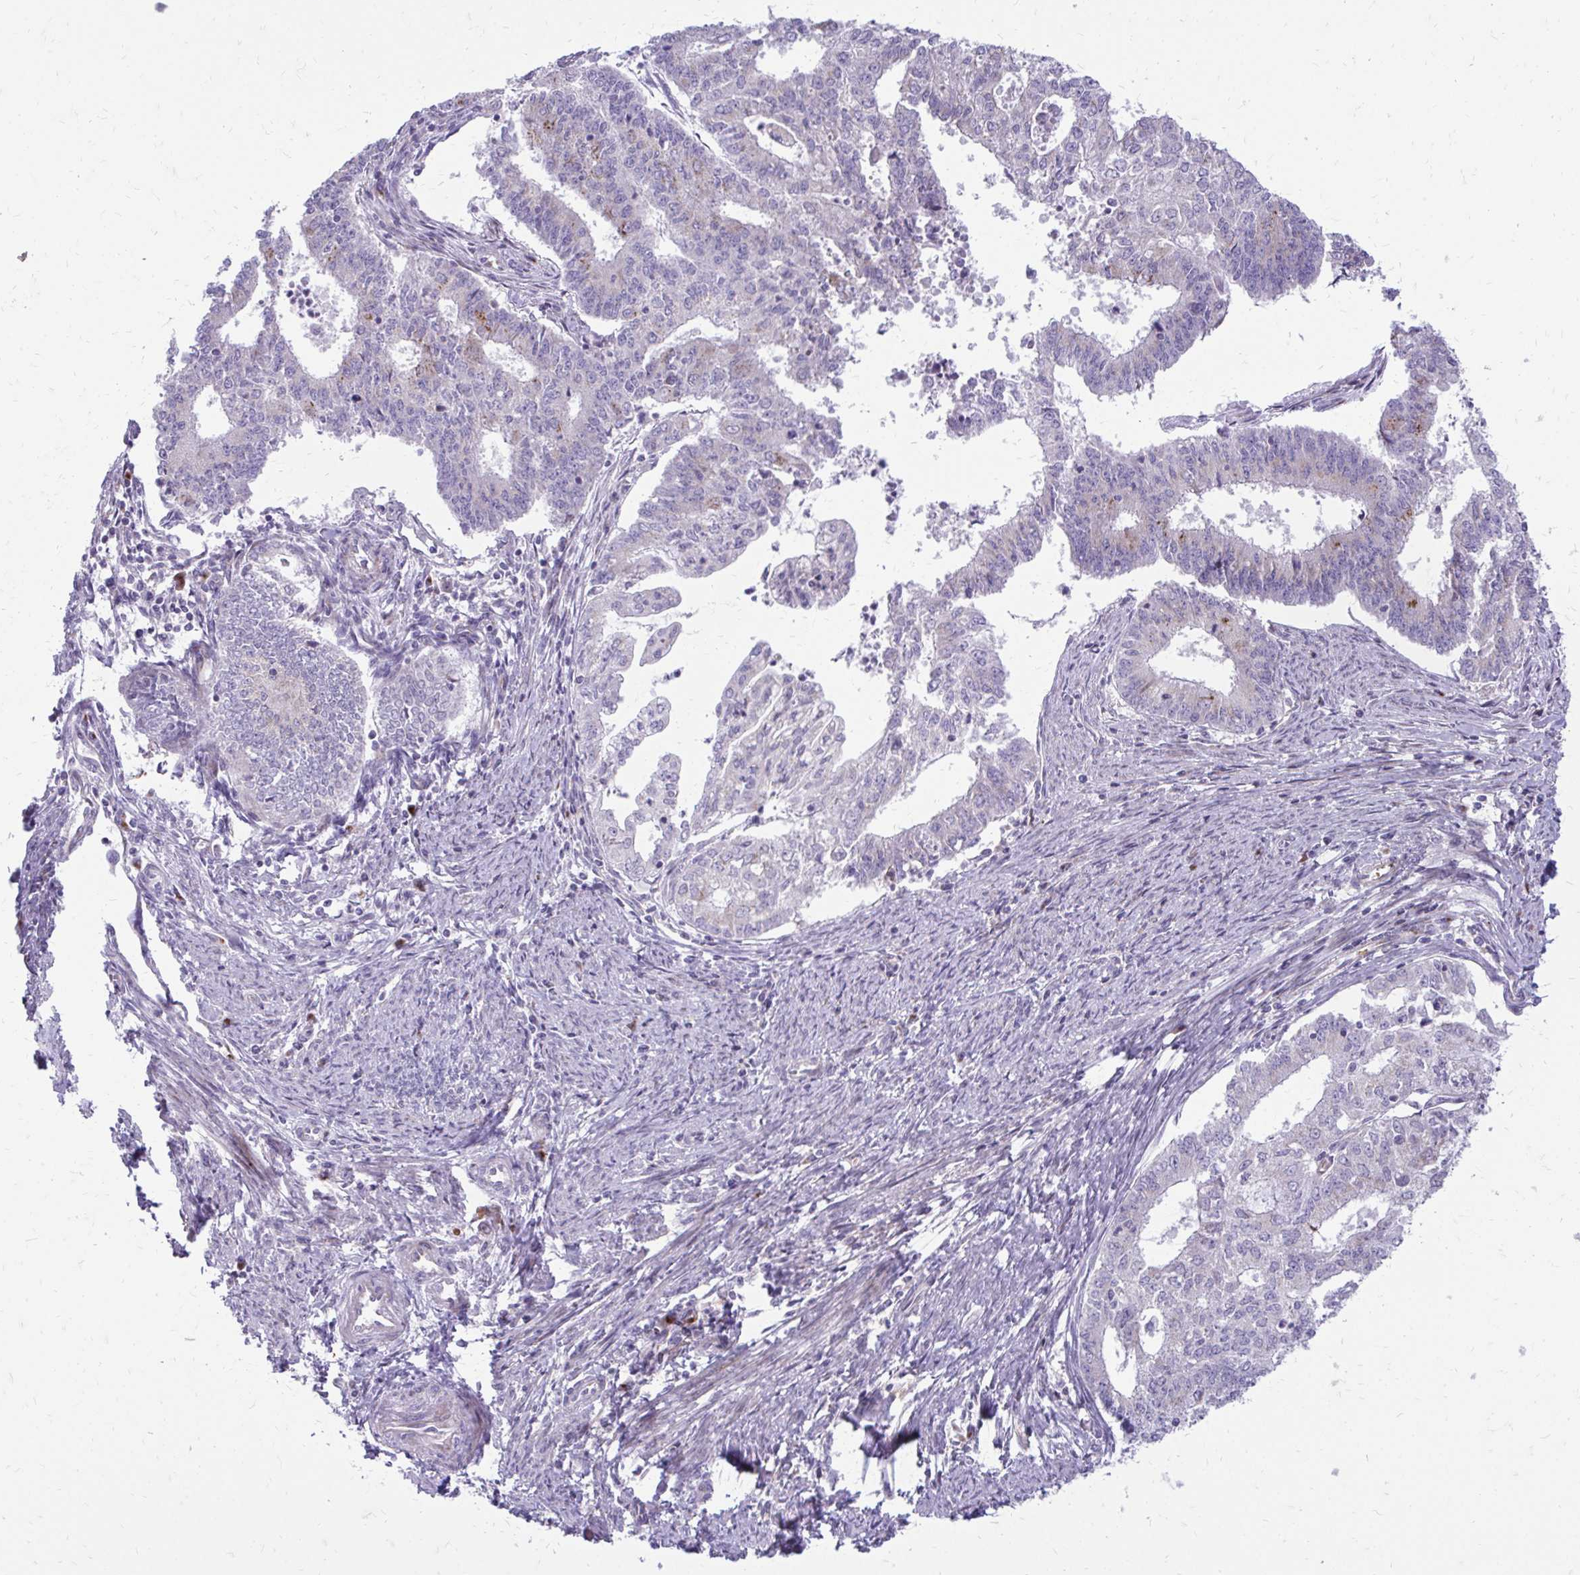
{"staining": {"intensity": "weak", "quantity": "25%-75%", "location": "cytoplasmic/membranous"}, "tissue": "endometrial cancer", "cell_type": "Tumor cells", "image_type": "cancer", "snomed": [{"axis": "morphology", "description": "Adenocarcinoma, NOS"}, {"axis": "topography", "description": "Endometrium"}], "caption": "Adenocarcinoma (endometrial) was stained to show a protein in brown. There is low levels of weak cytoplasmic/membranous positivity in about 25%-75% of tumor cells. The staining was performed using DAB, with brown indicating positive protein expression. Nuclei are stained blue with hematoxylin.", "gene": "FUNDC2", "patient": {"sex": "female", "age": 61}}